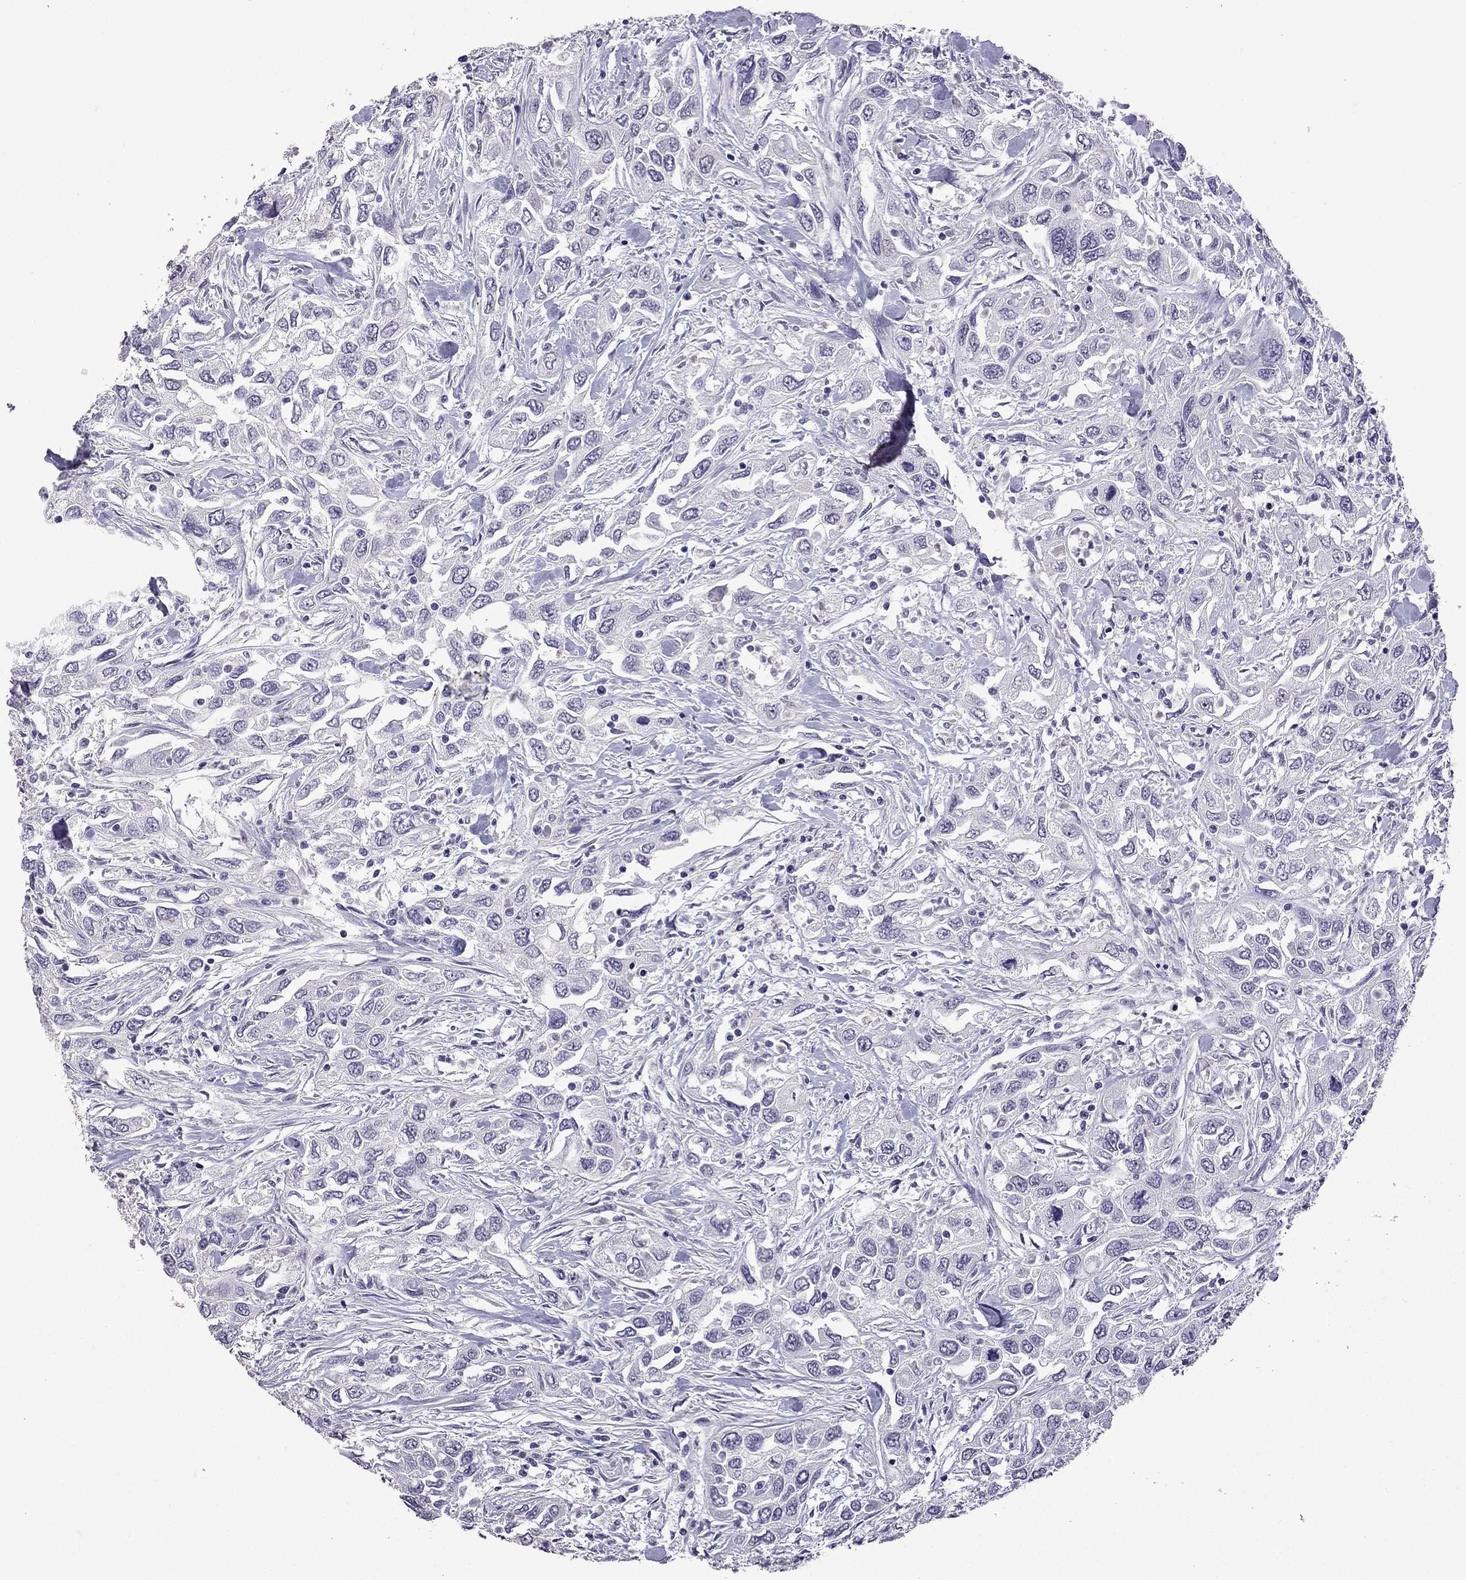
{"staining": {"intensity": "negative", "quantity": "none", "location": "none"}, "tissue": "urothelial cancer", "cell_type": "Tumor cells", "image_type": "cancer", "snomed": [{"axis": "morphology", "description": "Urothelial carcinoma, High grade"}, {"axis": "topography", "description": "Urinary bladder"}], "caption": "This is an IHC image of high-grade urothelial carcinoma. There is no staining in tumor cells.", "gene": "TTN", "patient": {"sex": "male", "age": 76}}